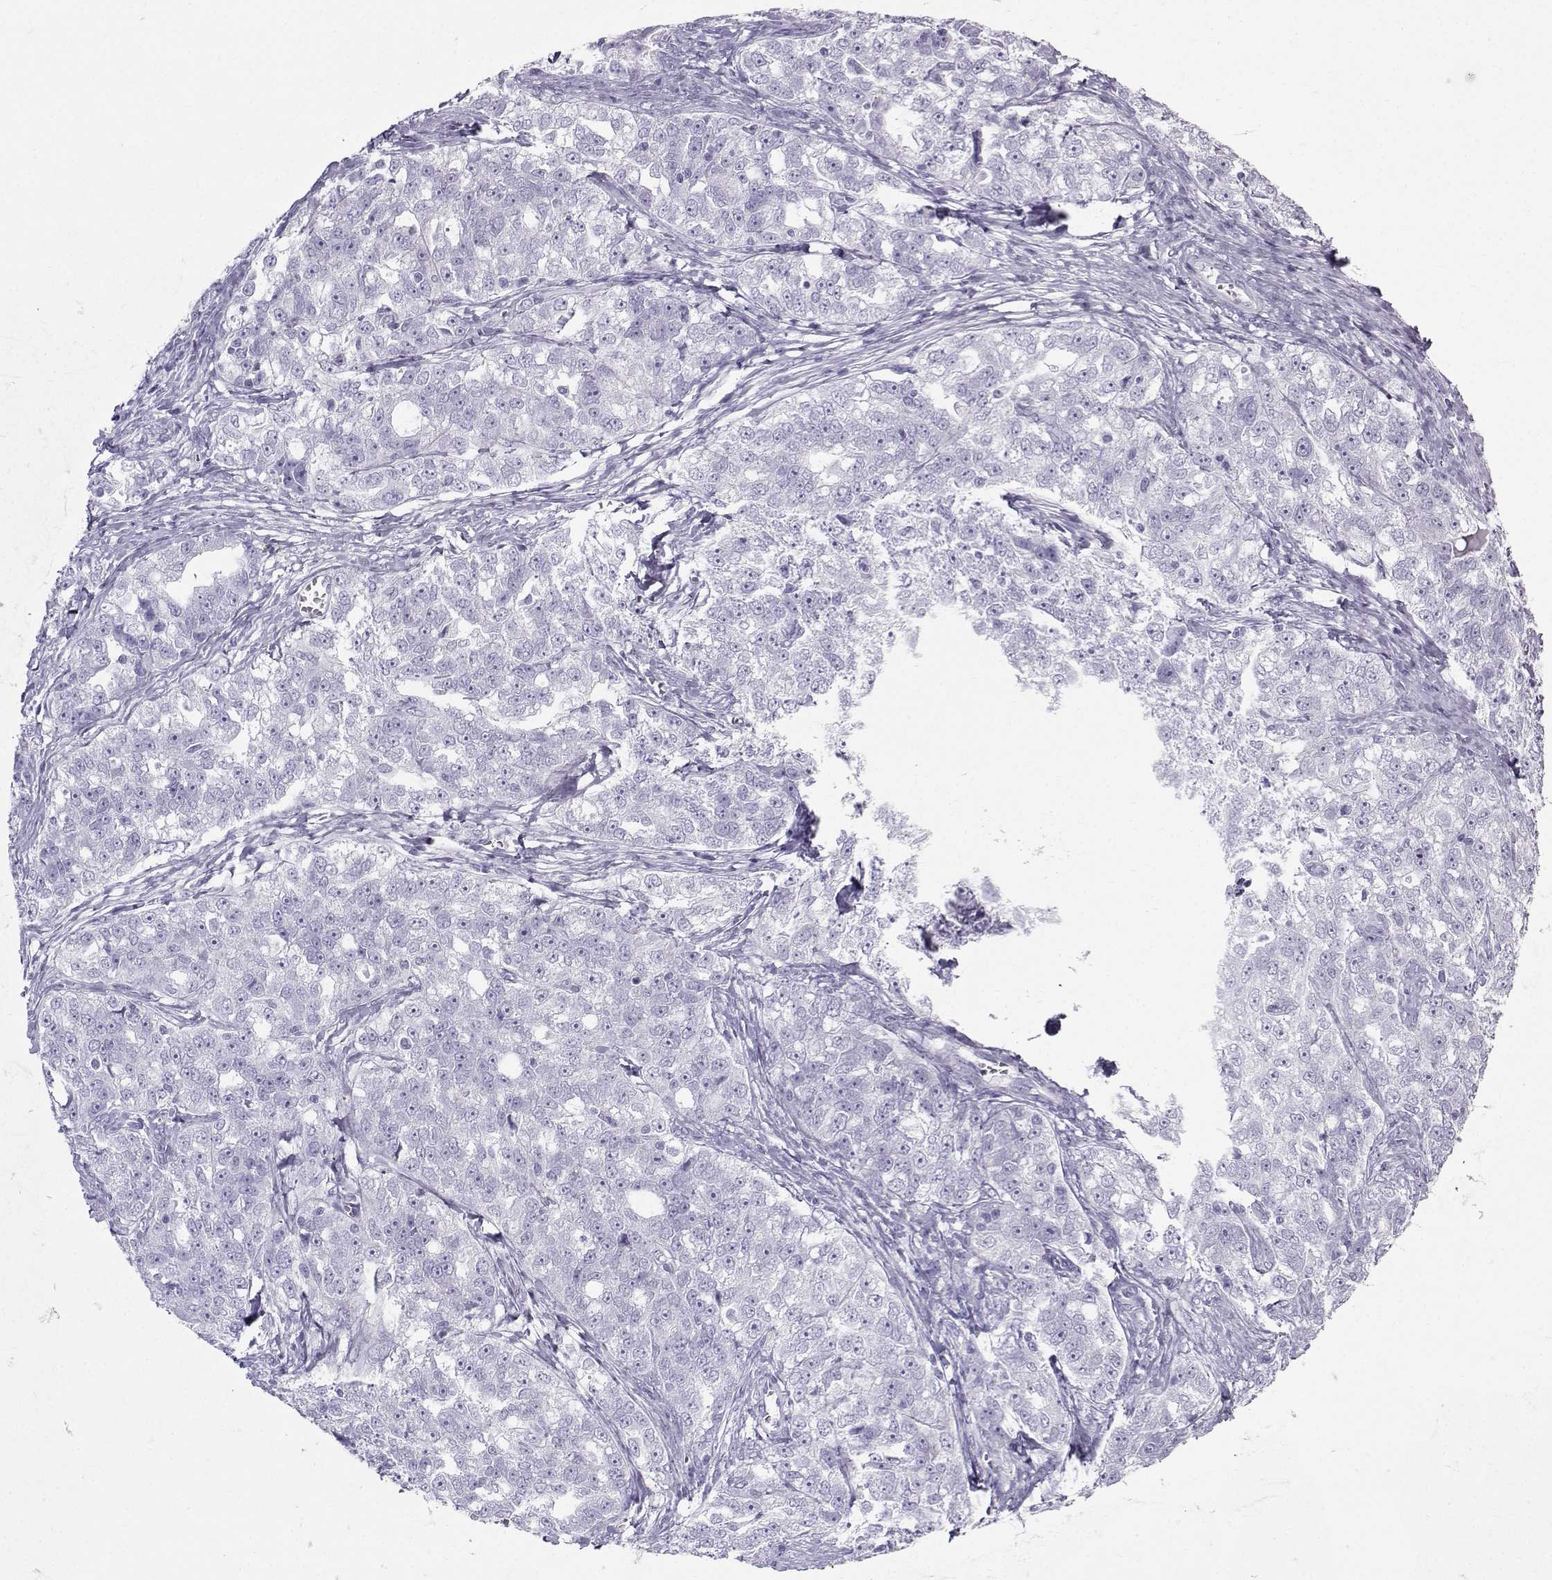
{"staining": {"intensity": "negative", "quantity": "none", "location": "none"}, "tissue": "ovarian cancer", "cell_type": "Tumor cells", "image_type": "cancer", "snomed": [{"axis": "morphology", "description": "Cystadenocarcinoma, serous, NOS"}, {"axis": "topography", "description": "Ovary"}], "caption": "Human ovarian serous cystadenocarcinoma stained for a protein using IHC exhibits no positivity in tumor cells.", "gene": "IQCD", "patient": {"sex": "female", "age": 51}}